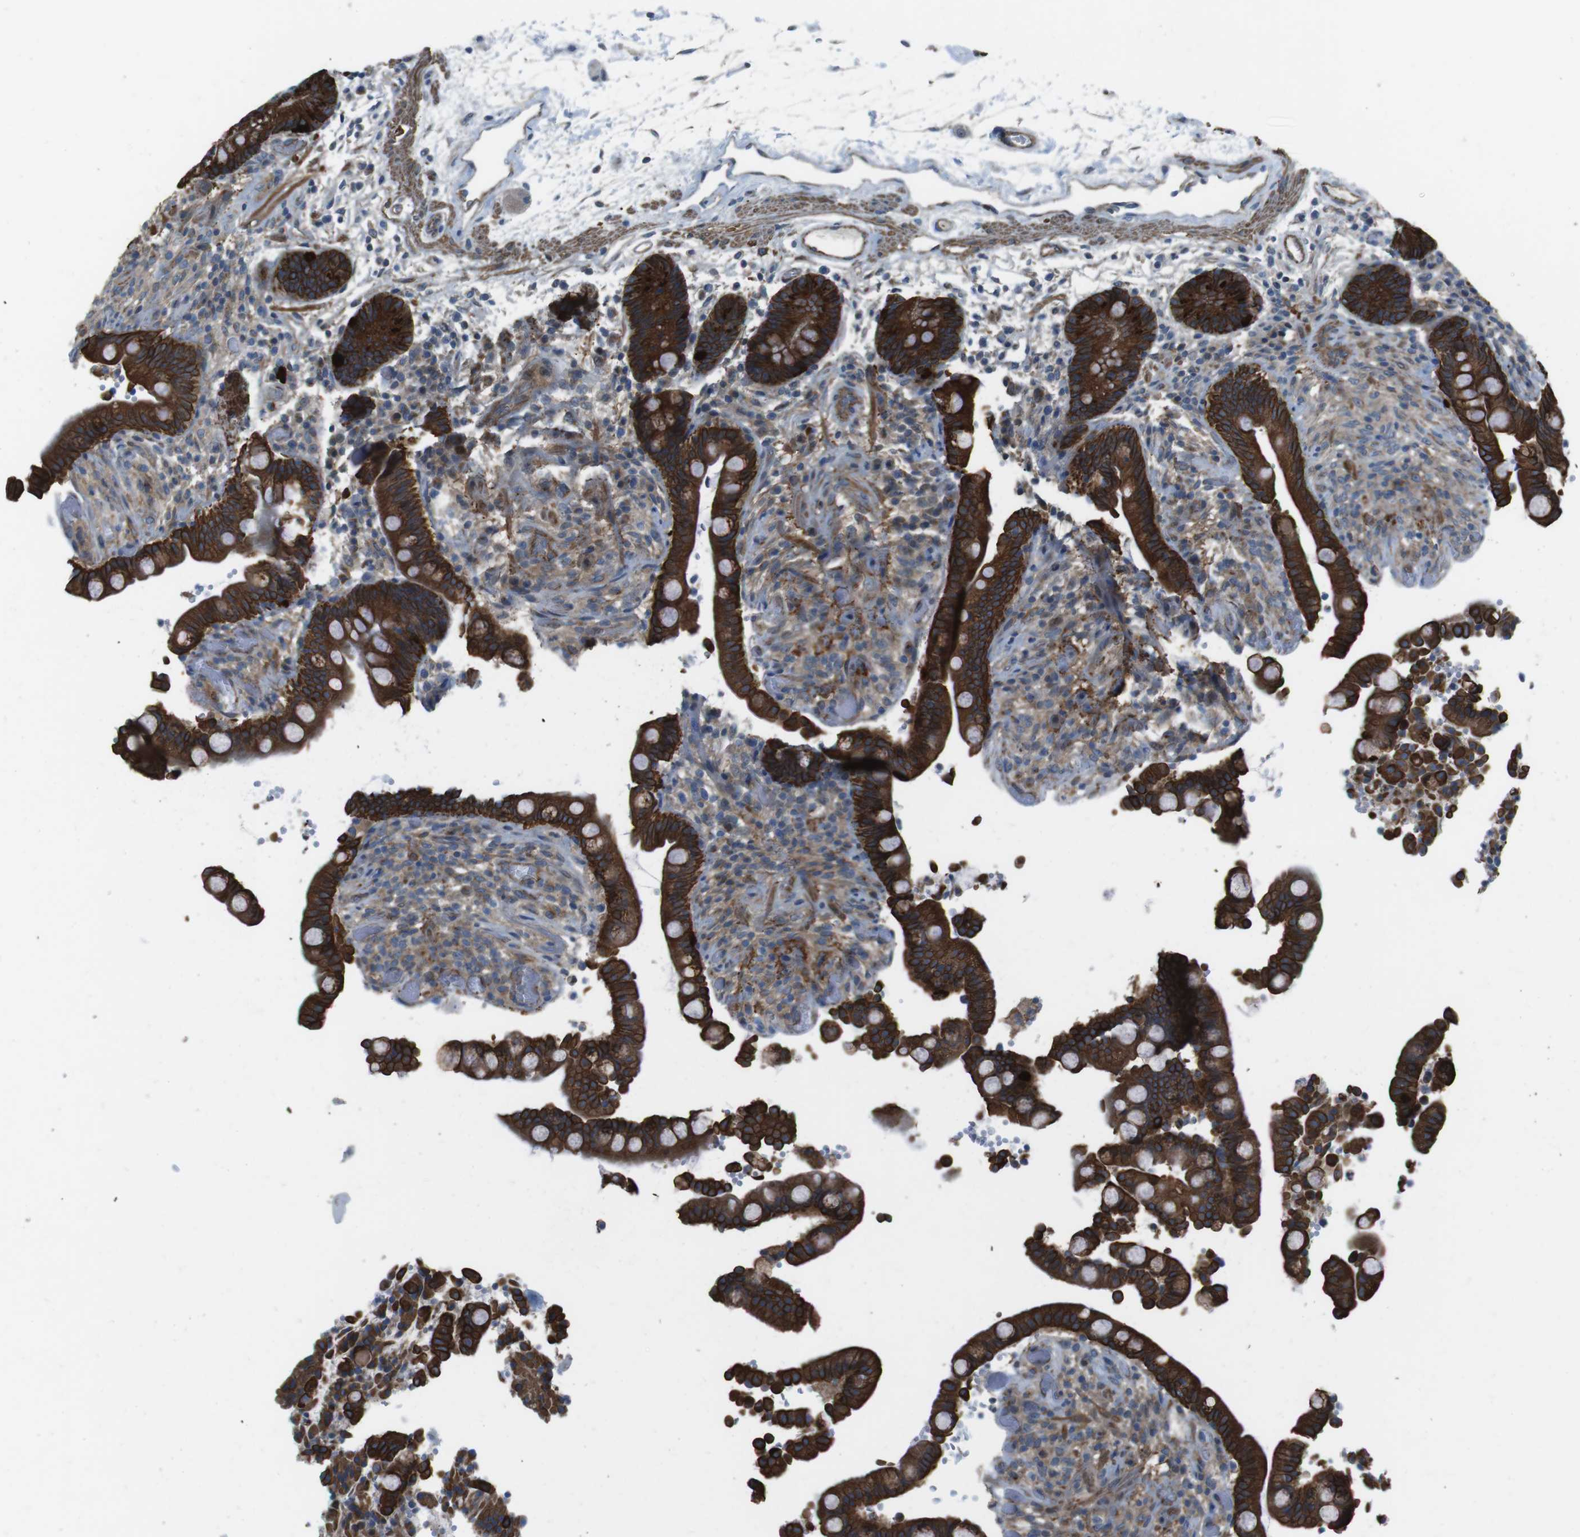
{"staining": {"intensity": "strong", "quantity": ">75%", "location": "cytoplasmic/membranous"}, "tissue": "colon", "cell_type": "Endothelial cells", "image_type": "normal", "snomed": [{"axis": "morphology", "description": "Normal tissue, NOS"}, {"axis": "topography", "description": "Colon"}], "caption": "Immunohistochemical staining of normal colon reveals high levels of strong cytoplasmic/membranous expression in approximately >75% of endothelial cells. (IHC, brightfield microscopy, high magnification).", "gene": "FAM174B", "patient": {"sex": "male", "age": 73}}